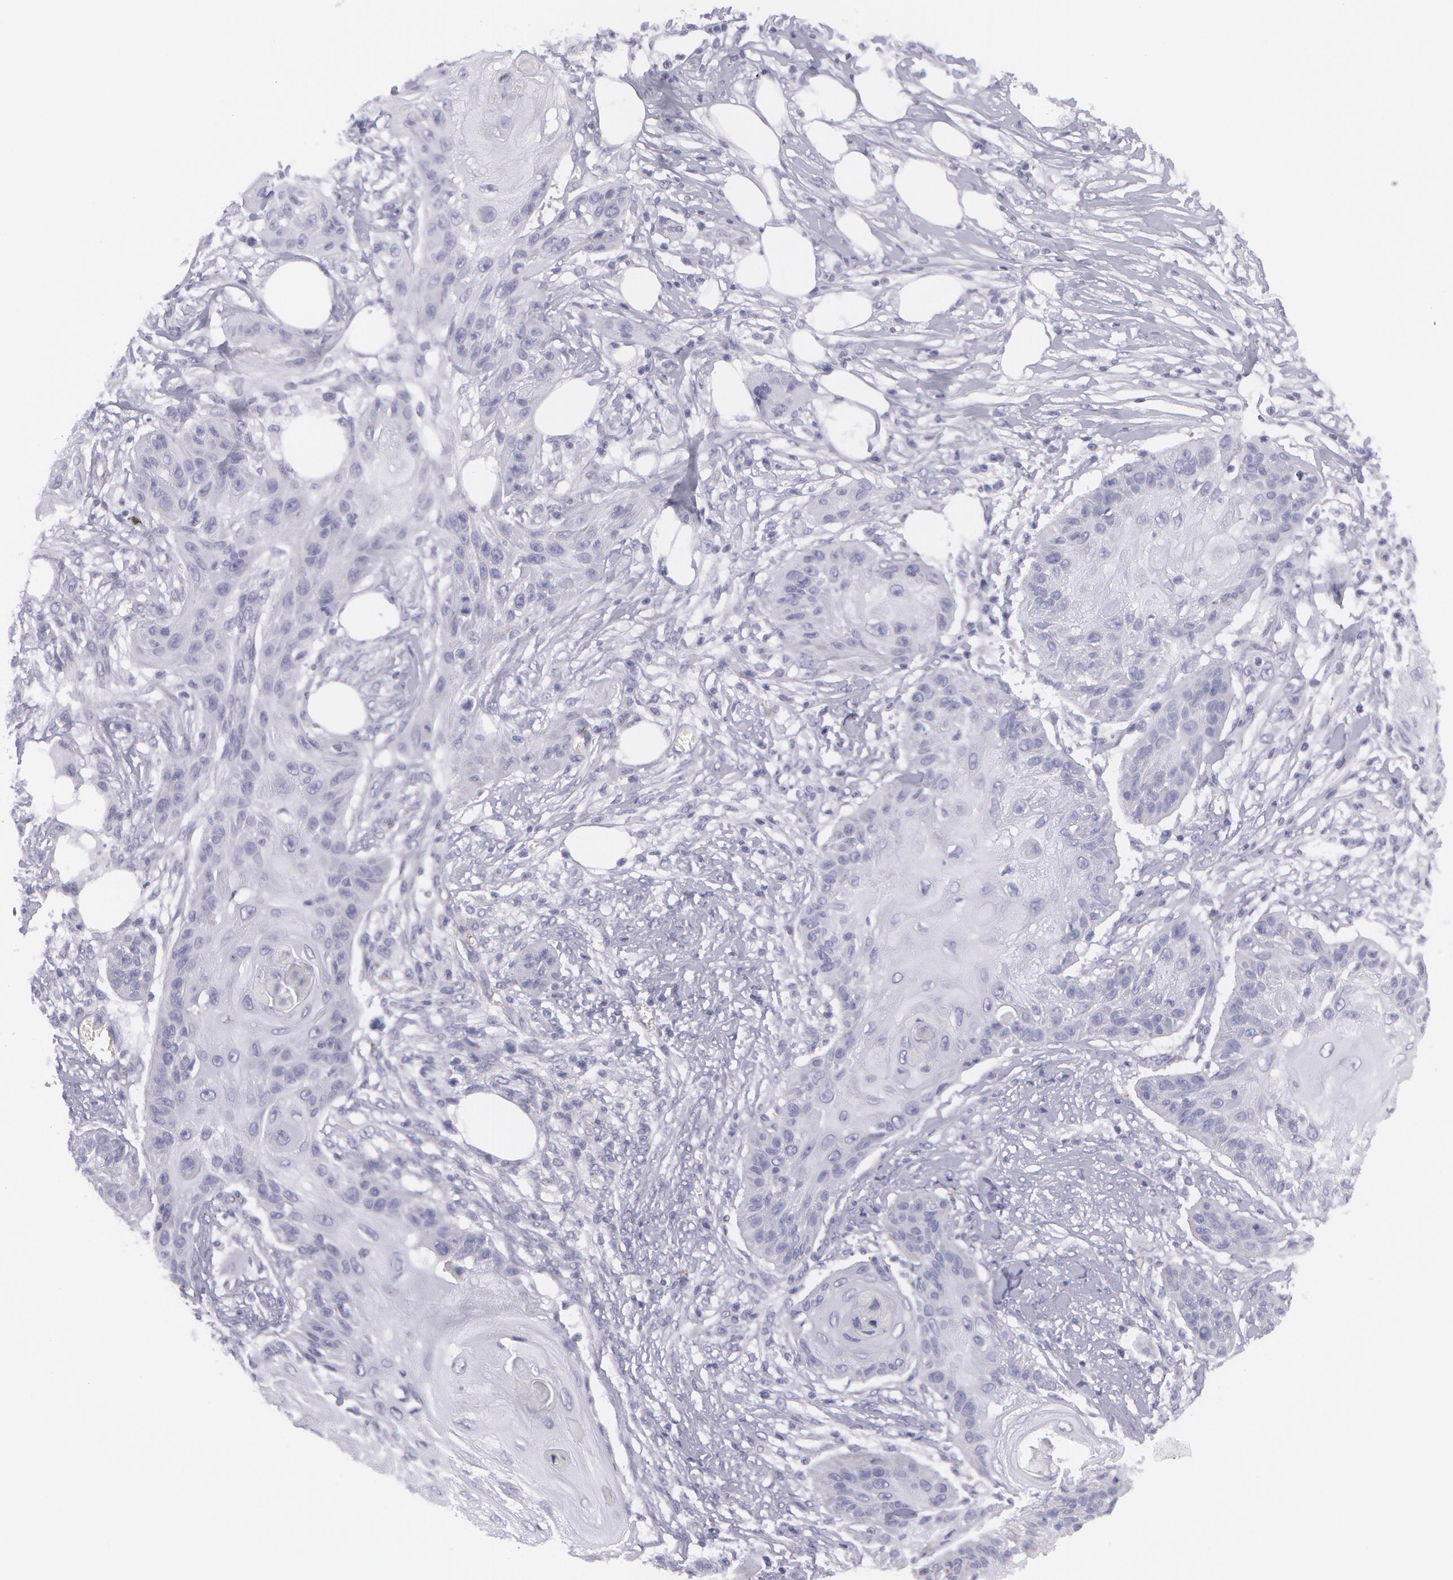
{"staining": {"intensity": "negative", "quantity": "none", "location": "none"}, "tissue": "skin cancer", "cell_type": "Tumor cells", "image_type": "cancer", "snomed": [{"axis": "morphology", "description": "Squamous cell carcinoma, NOS"}, {"axis": "topography", "description": "Skin"}], "caption": "This is an immunohistochemistry (IHC) histopathology image of human skin cancer. There is no positivity in tumor cells.", "gene": "AMACR", "patient": {"sex": "female", "age": 88}}